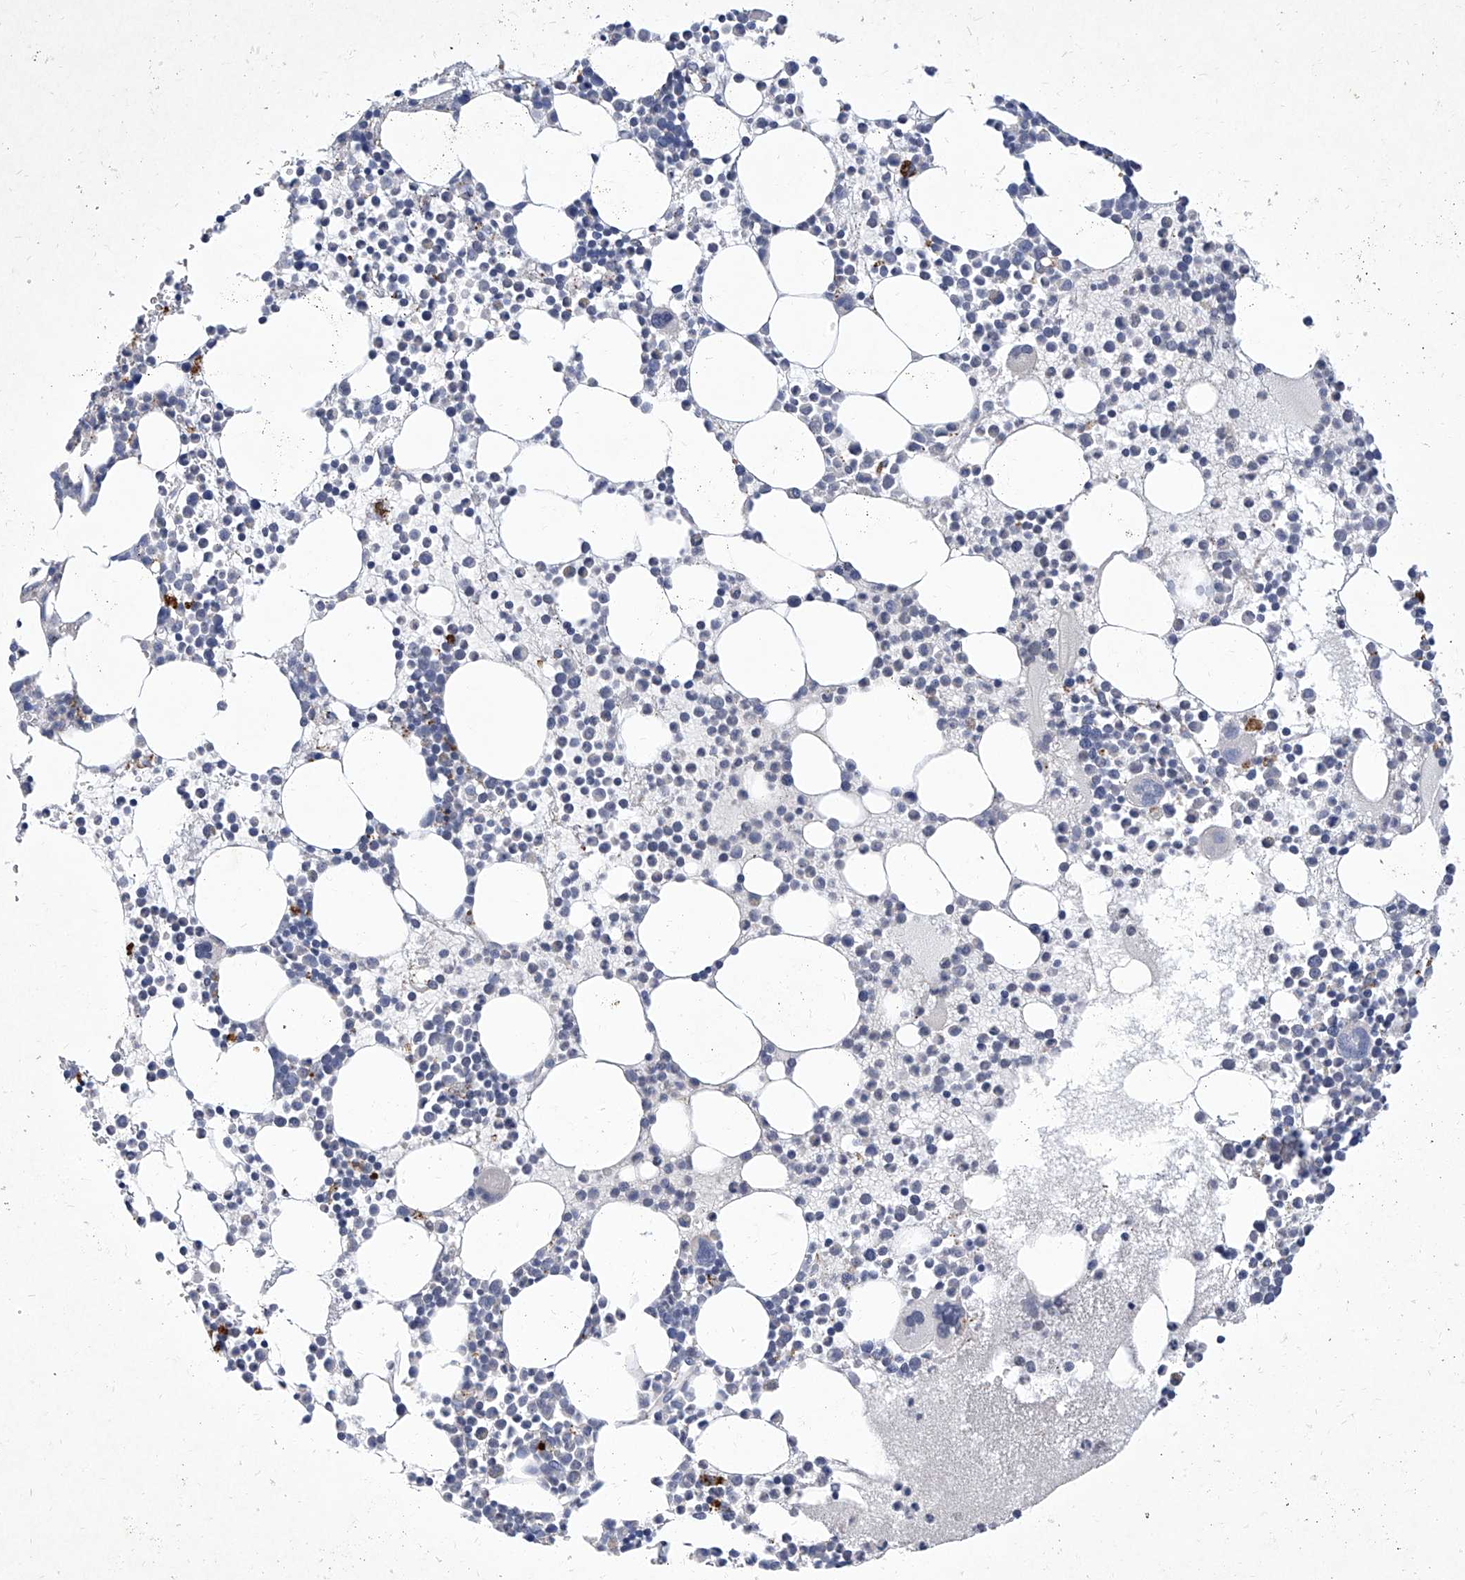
{"staining": {"intensity": "negative", "quantity": "none", "location": "none"}, "tissue": "bone marrow", "cell_type": "Hematopoietic cells", "image_type": "normal", "snomed": [{"axis": "morphology", "description": "Normal tissue, NOS"}, {"axis": "topography", "description": "Bone marrow"}], "caption": "Hematopoietic cells show no significant positivity in normal bone marrow. (Stains: DAB (3,3'-diaminobenzidine) immunohistochemistry with hematoxylin counter stain, Microscopy: brightfield microscopy at high magnification).", "gene": "IFNL2", "patient": {"sex": "female", "age": 78}}